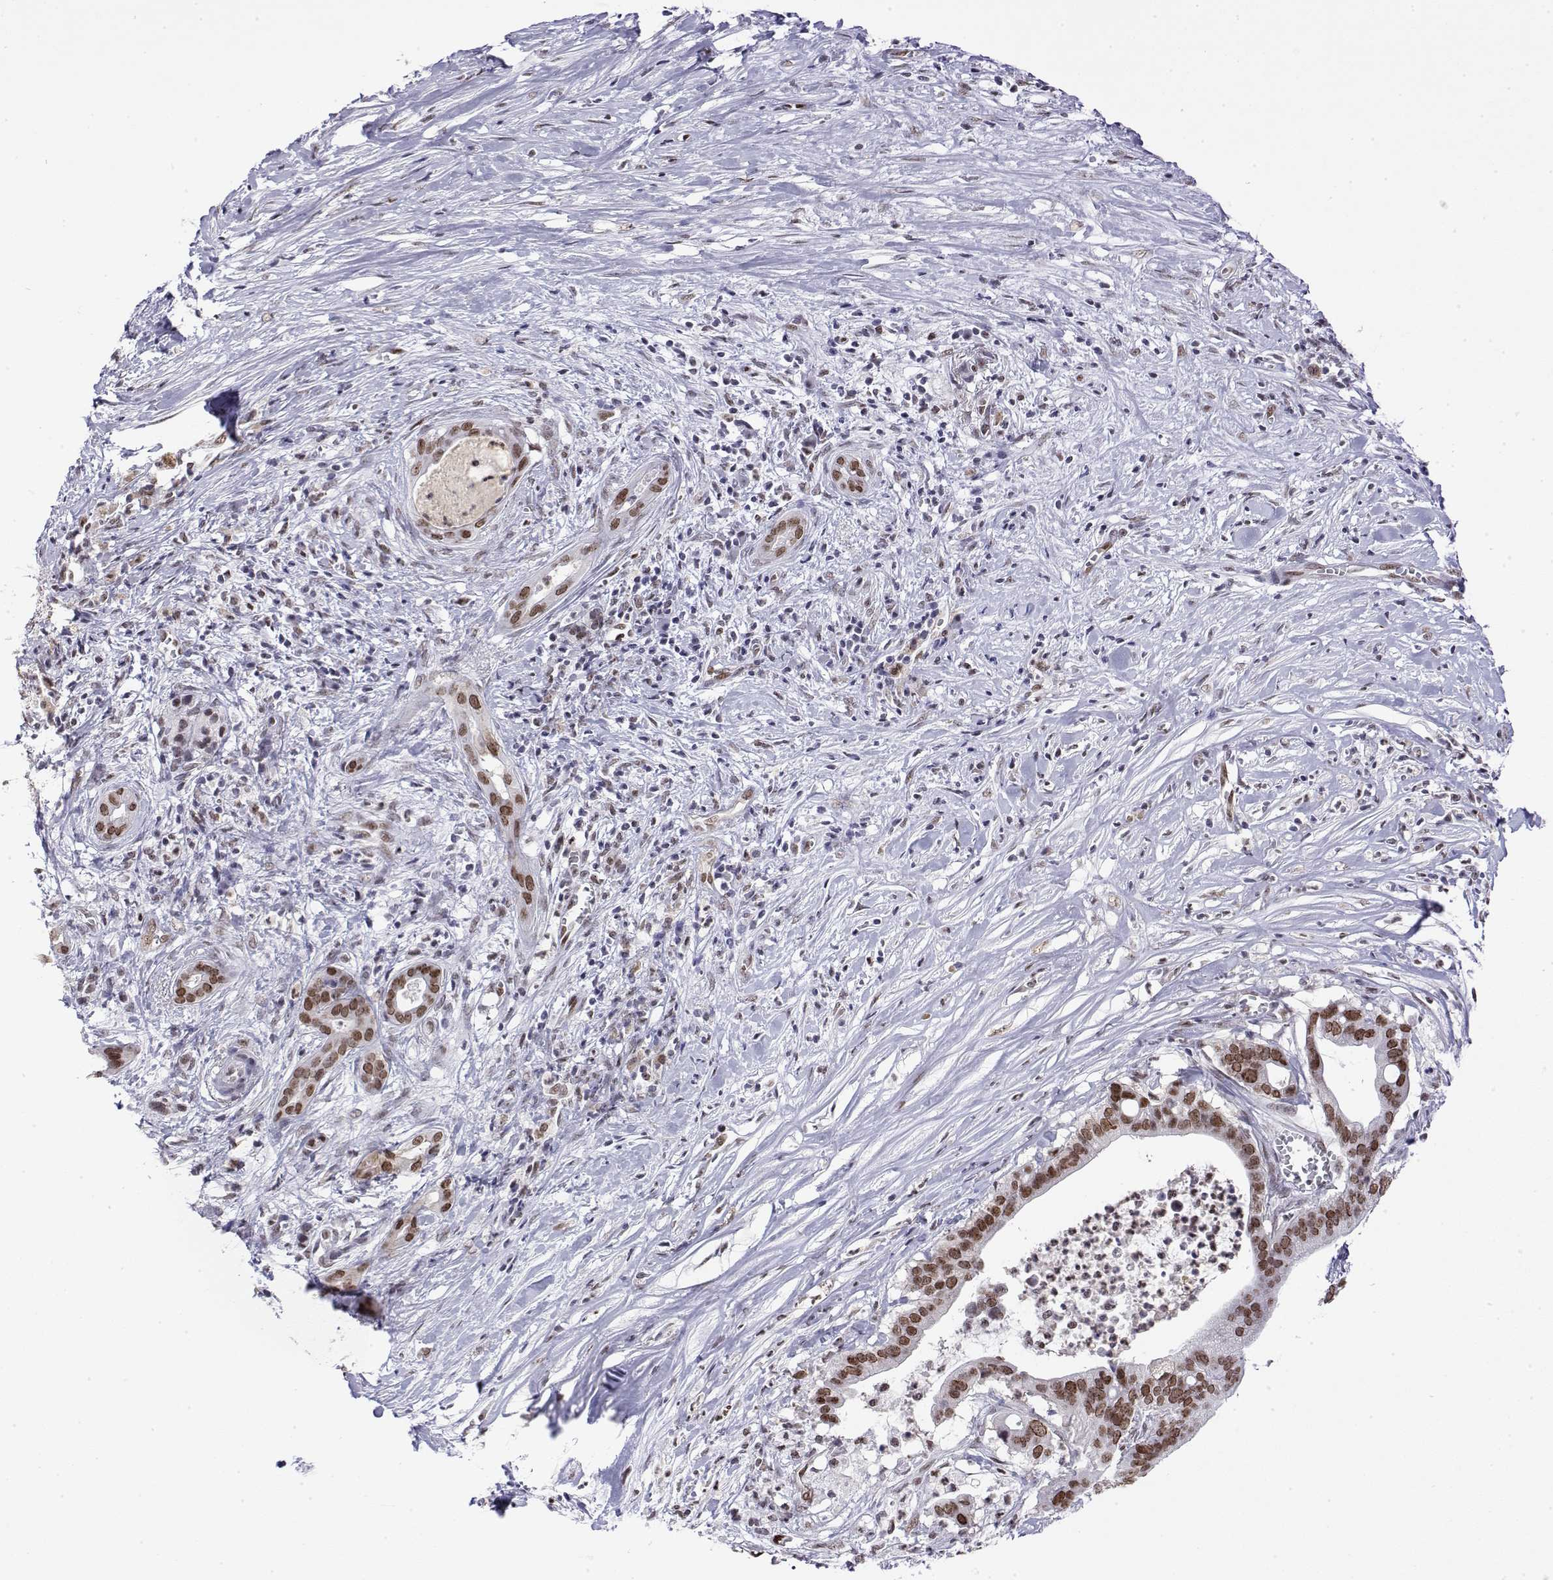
{"staining": {"intensity": "moderate", "quantity": ">75%", "location": "nuclear"}, "tissue": "pancreatic cancer", "cell_type": "Tumor cells", "image_type": "cancer", "snomed": [{"axis": "morphology", "description": "Adenocarcinoma, NOS"}, {"axis": "topography", "description": "Pancreas"}], "caption": "DAB (3,3'-diaminobenzidine) immunohistochemical staining of human pancreatic cancer (adenocarcinoma) reveals moderate nuclear protein expression in approximately >75% of tumor cells. (DAB IHC with brightfield microscopy, high magnification).", "gene": "POLDIP3", "patient": {"sex": "male", "age": 61}}